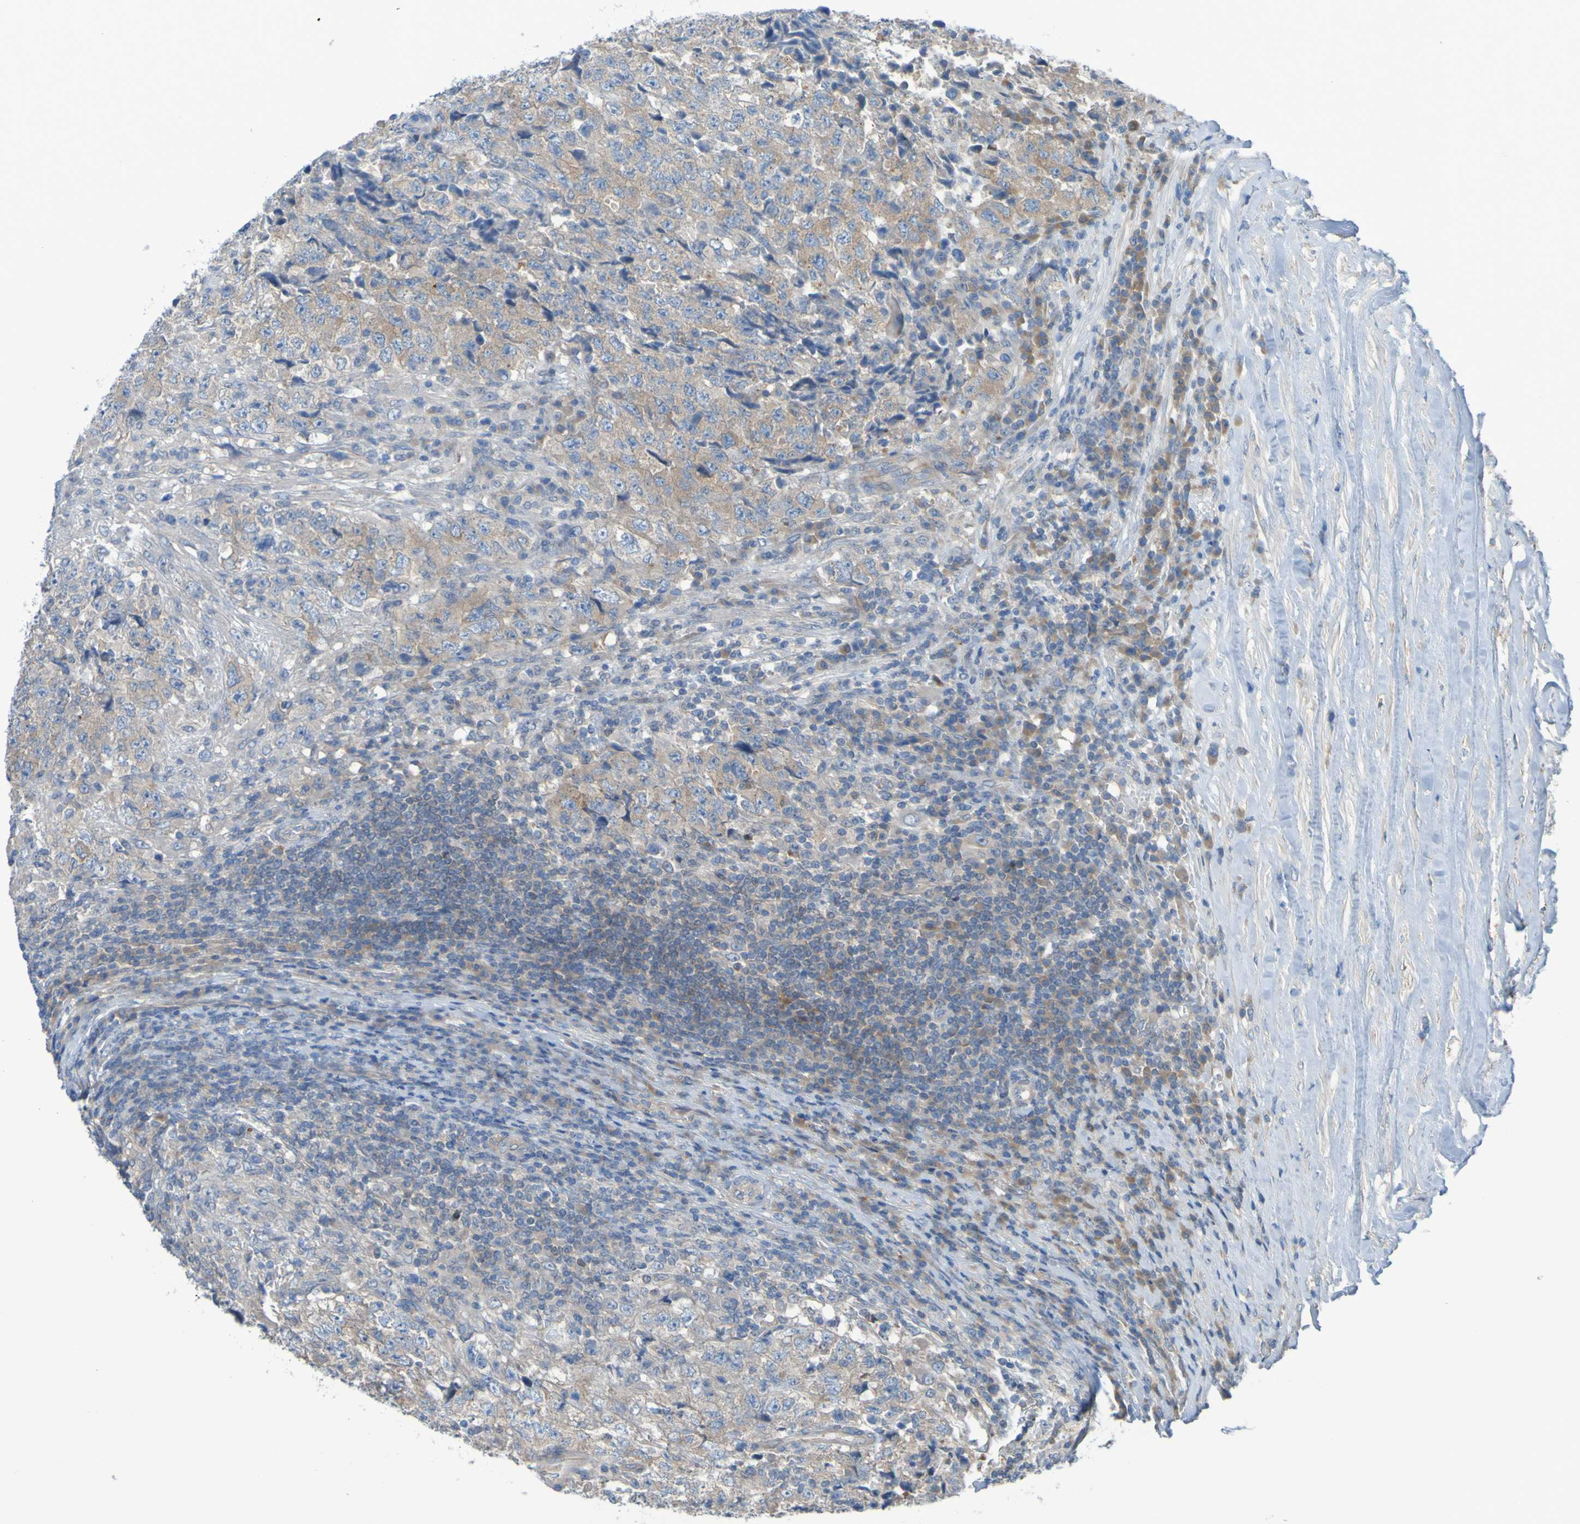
{"staining": {"intensity": "weak", "quantity": ">75%", "location": "cytoplasmic/membranous"}, "tissue": "testis cancer", "cell_type": "Tumor cells", "image_type": "cancer", "snomed": [{"axis": "morphology", "description": "Necrosis, NOS"}, {"axis": "morphology", "description": "Carcinoma, Embryonal, NOS"}, {"axis": "topography", "description": "Testis"}], "caption": "This micrograph demonstrates IHC staining of testis cancer (embryonal carcinoma), with low weak cytoplasmic/membranous positivity in approximately >75% of tumor cells.", "gene": "NPRL3", "patient": {"sex": "male", "age": 19}}